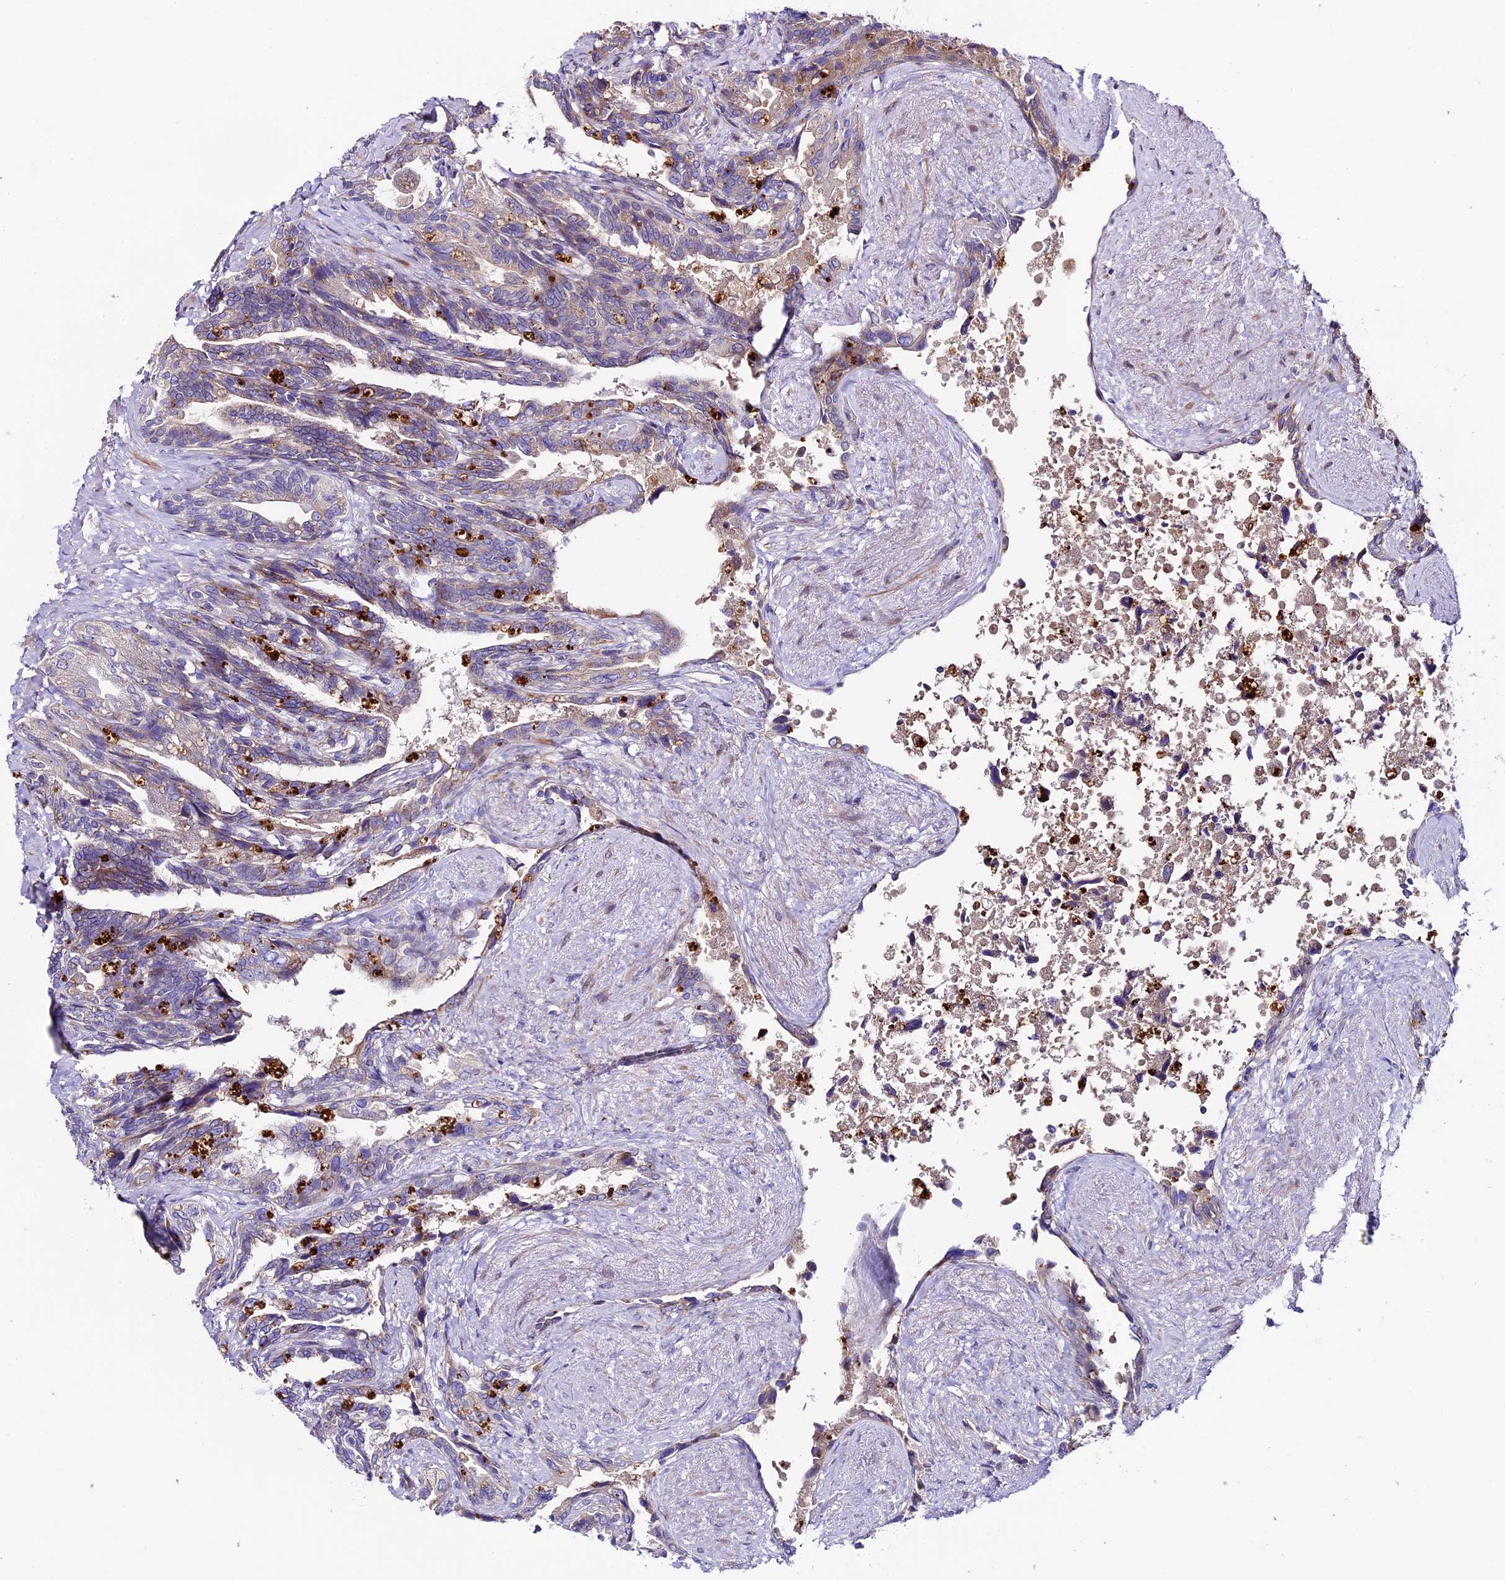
{"staining": {"intensity": "moderate", "quantity": "25%-75%", "location": "cytoplasmic/membranous"}, "tissue": "seminal vesicle", "cell_type": "Glandular cells", "image_type": "normal", "snomed": [{"axis": "morphology", "description": "Normal tissue, NOS"}, {"axis": "topography", "description": "Seminal veicle"}, {"axis": "topography", "description": "Peripheral nerve tissue"}], "caption": "IHC staining of unremarkable seminal vesicle, which exhibits medium levels of moderate cytoplasmic/membranous staining in approximately 25%-75% of glandular cells indicating moderate cytoplasmic/membranous protein staining. The staining was performed using DAB (3,3'-diaminobenzidine) (brown) for protein detection and nuclei were counterstained in hematoxylin (blue).", "gene": "PIGU", "patient": {"sex": "male", "age": 60}}